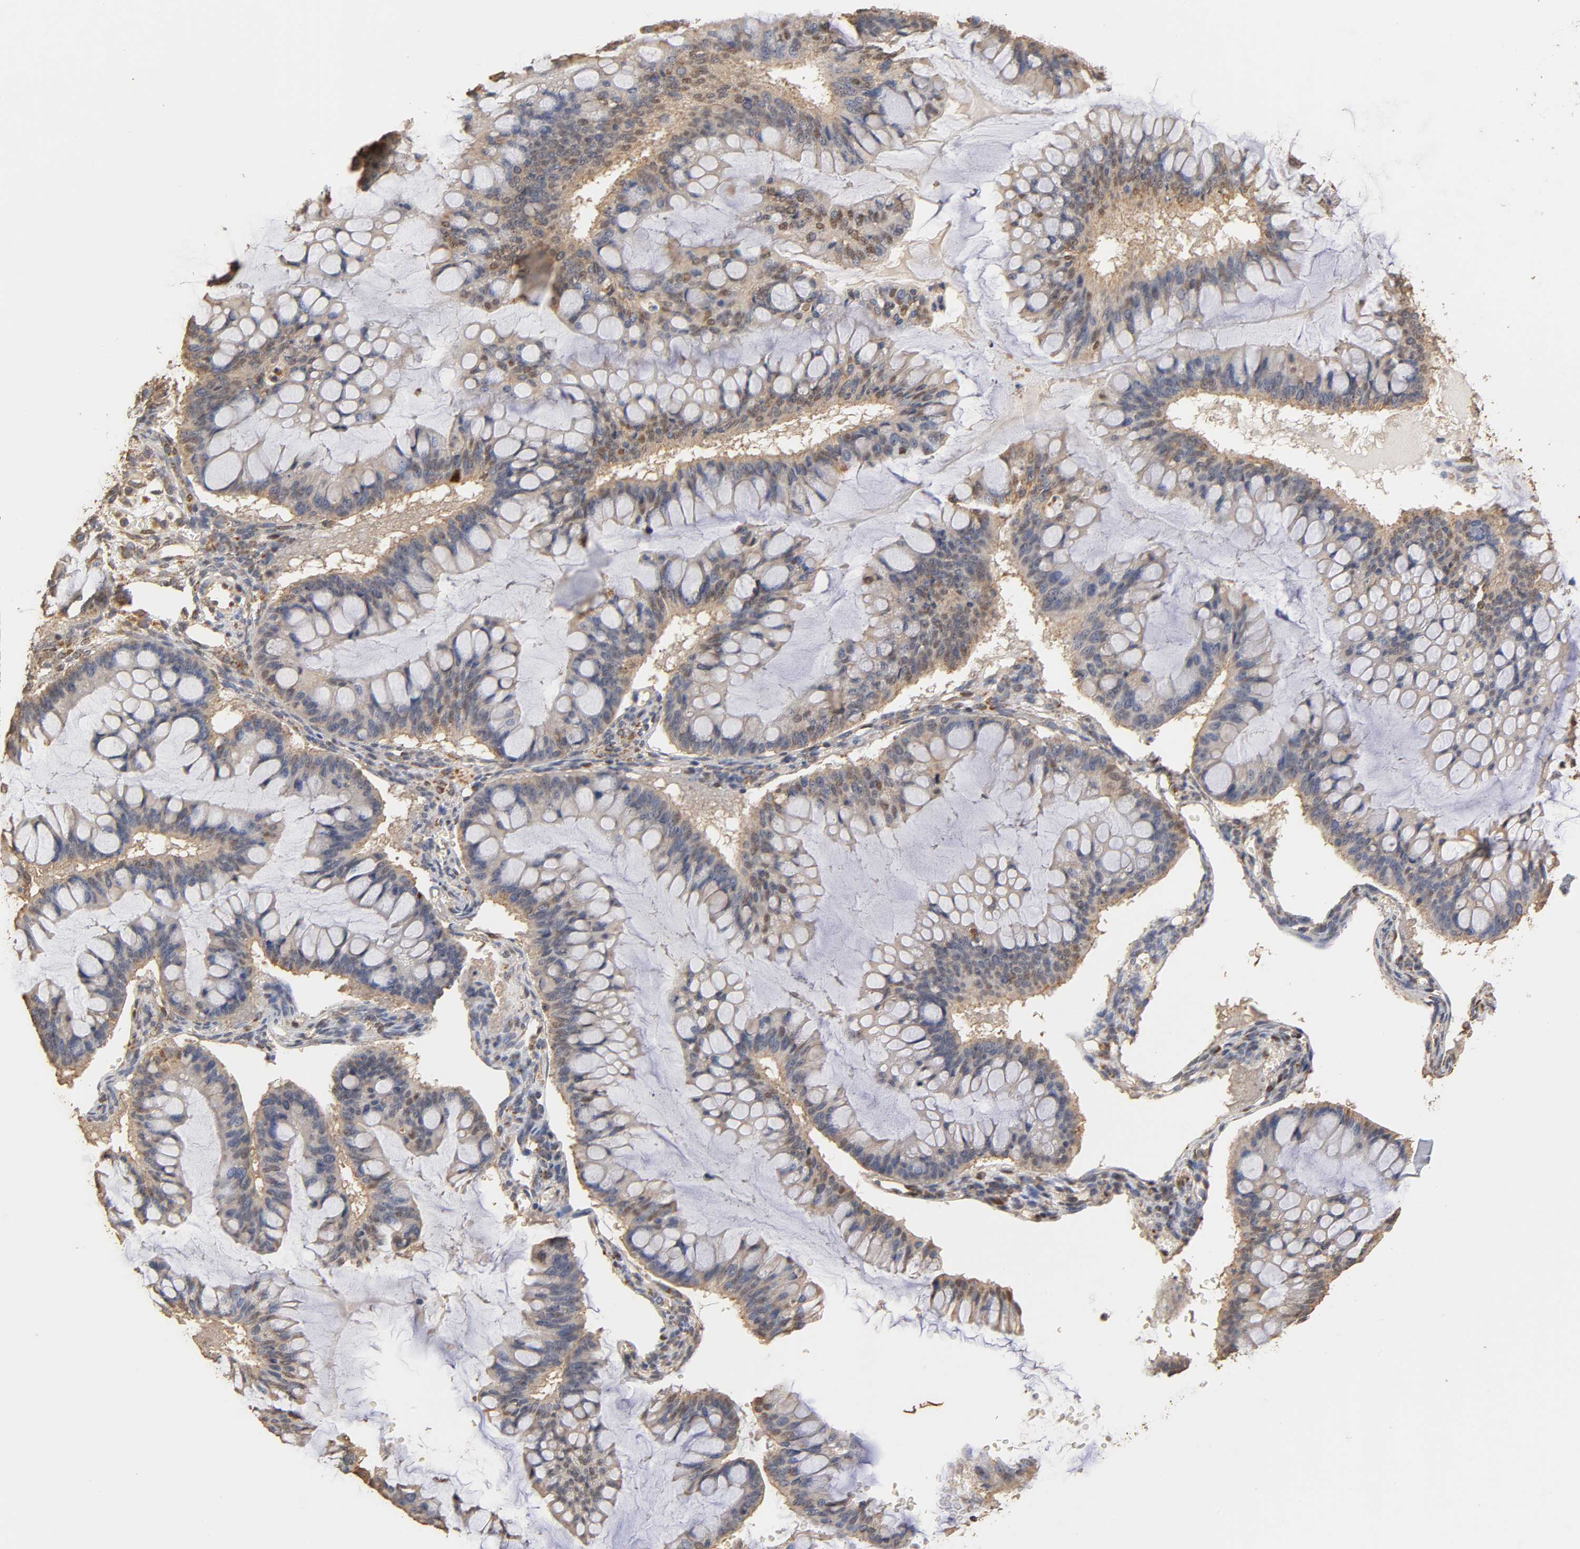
{"staining": {"intensity": "moderate", "quantity": "25%-75%", "location": "cytoplasmic/membranous"}, "tissue": "ovarian cancer", "cell_type": "Tumor cells", "image_type": "cancer", "snomed": [{"axis": "morphology", "description": "Cystadenocarcinoma, mucinous, NOS"}, {"axis": "topography", "description": "Ovary"}], "caption": "Protein staining by immunohistochemistry demonstrates moderate cytoplasmic/membranous positivity in about 25%-75% of tumor cells in ovarian mucinous cystadenocarcinoma. (brown staining indicates protein expression, while blue staining denotes nuclei).", "gene": "PKN1", "patient": {"sex": "female", "age": 73}}